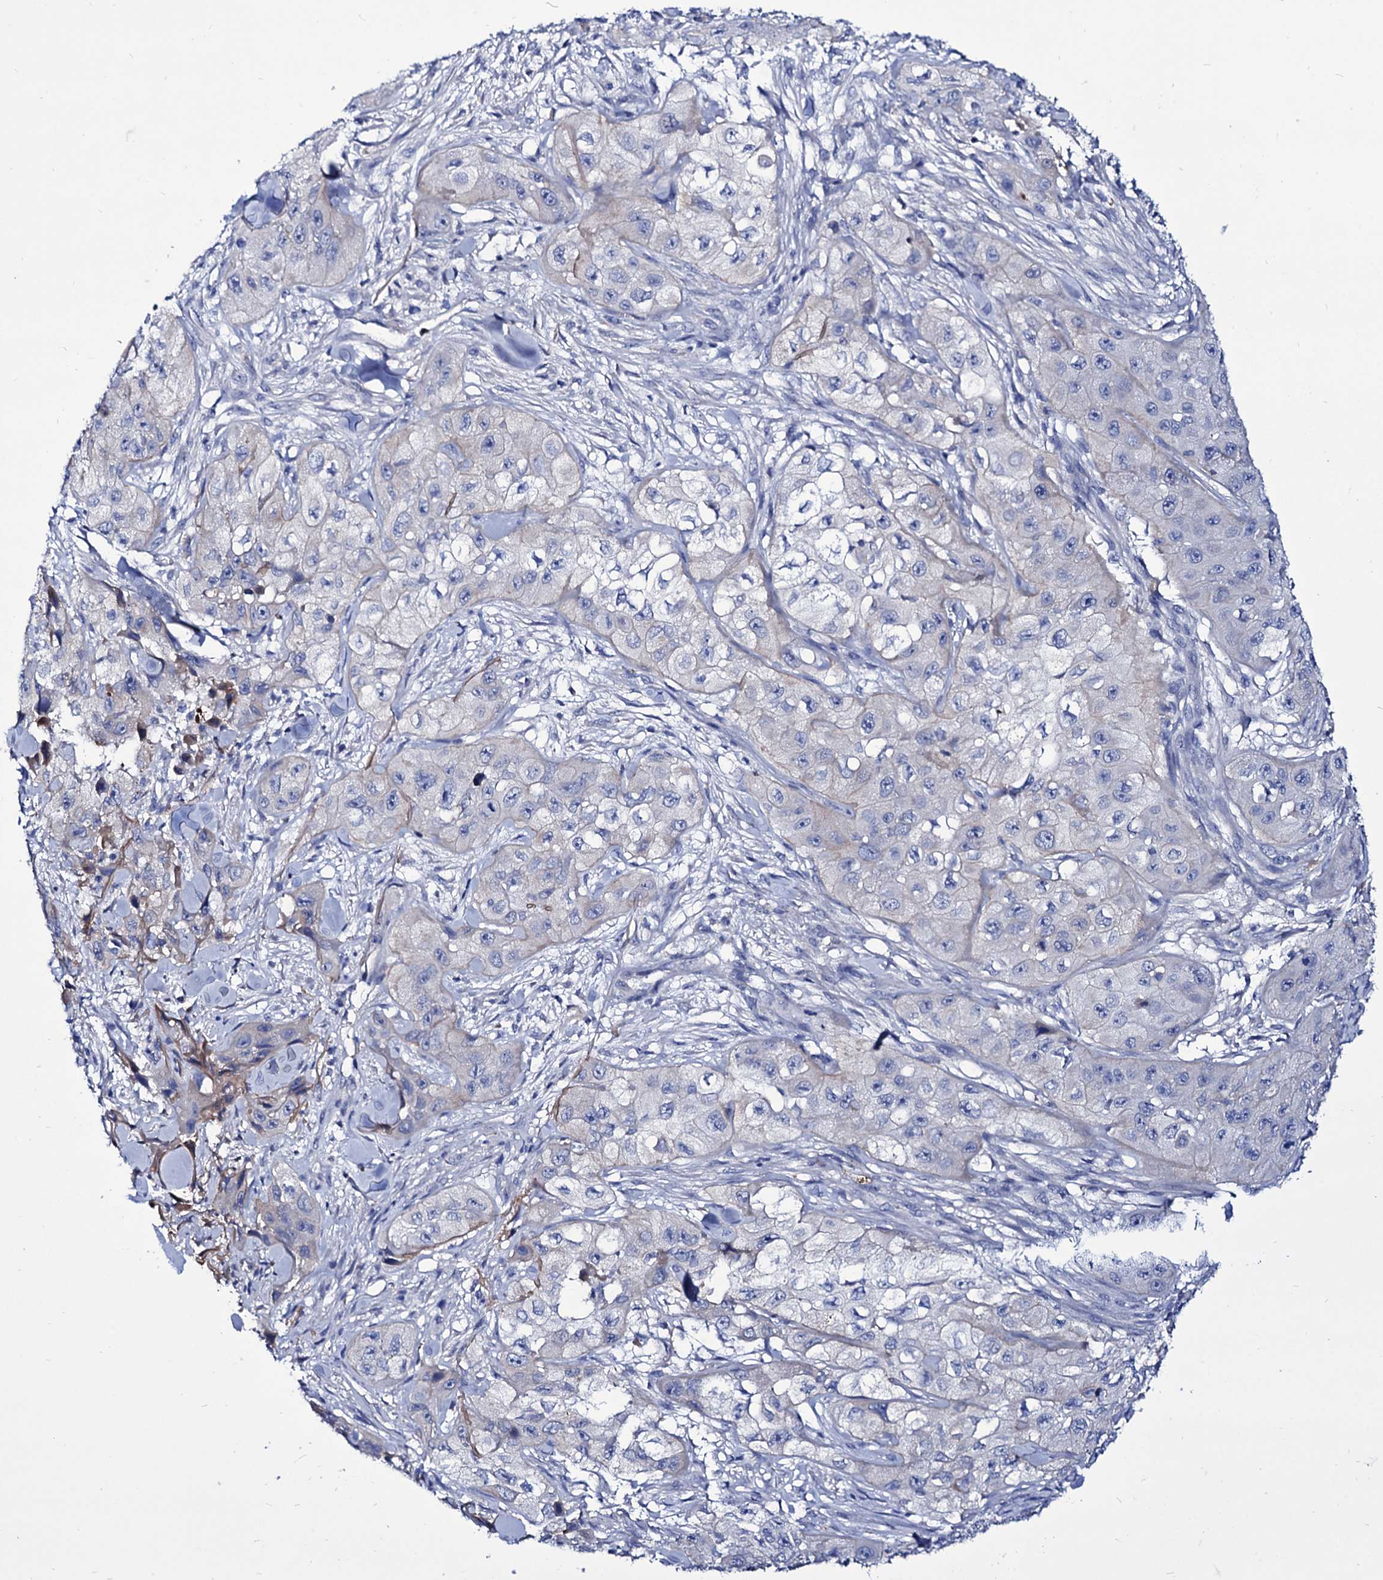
{"staining": {"intensity": "negative", "quantity": "none", "location": "none"}, "tissue": "skin cancer", "cell_type": "Tumor cells", "image_type": "cancer", "snomed": [{"axis": "morphology", "description": "Squamous cell carcinoma, NOS"}, {"axis": "topography", "description": "Skin"}, {"axis": "topography", "description": "Subcutis"}], "caption": "Immunohistochemical staining of skin squamous cell carcinoma displays no significant positivity in tumor cells.", "gene": "AXL", "patient": {"sex": "male", "age": 73}}